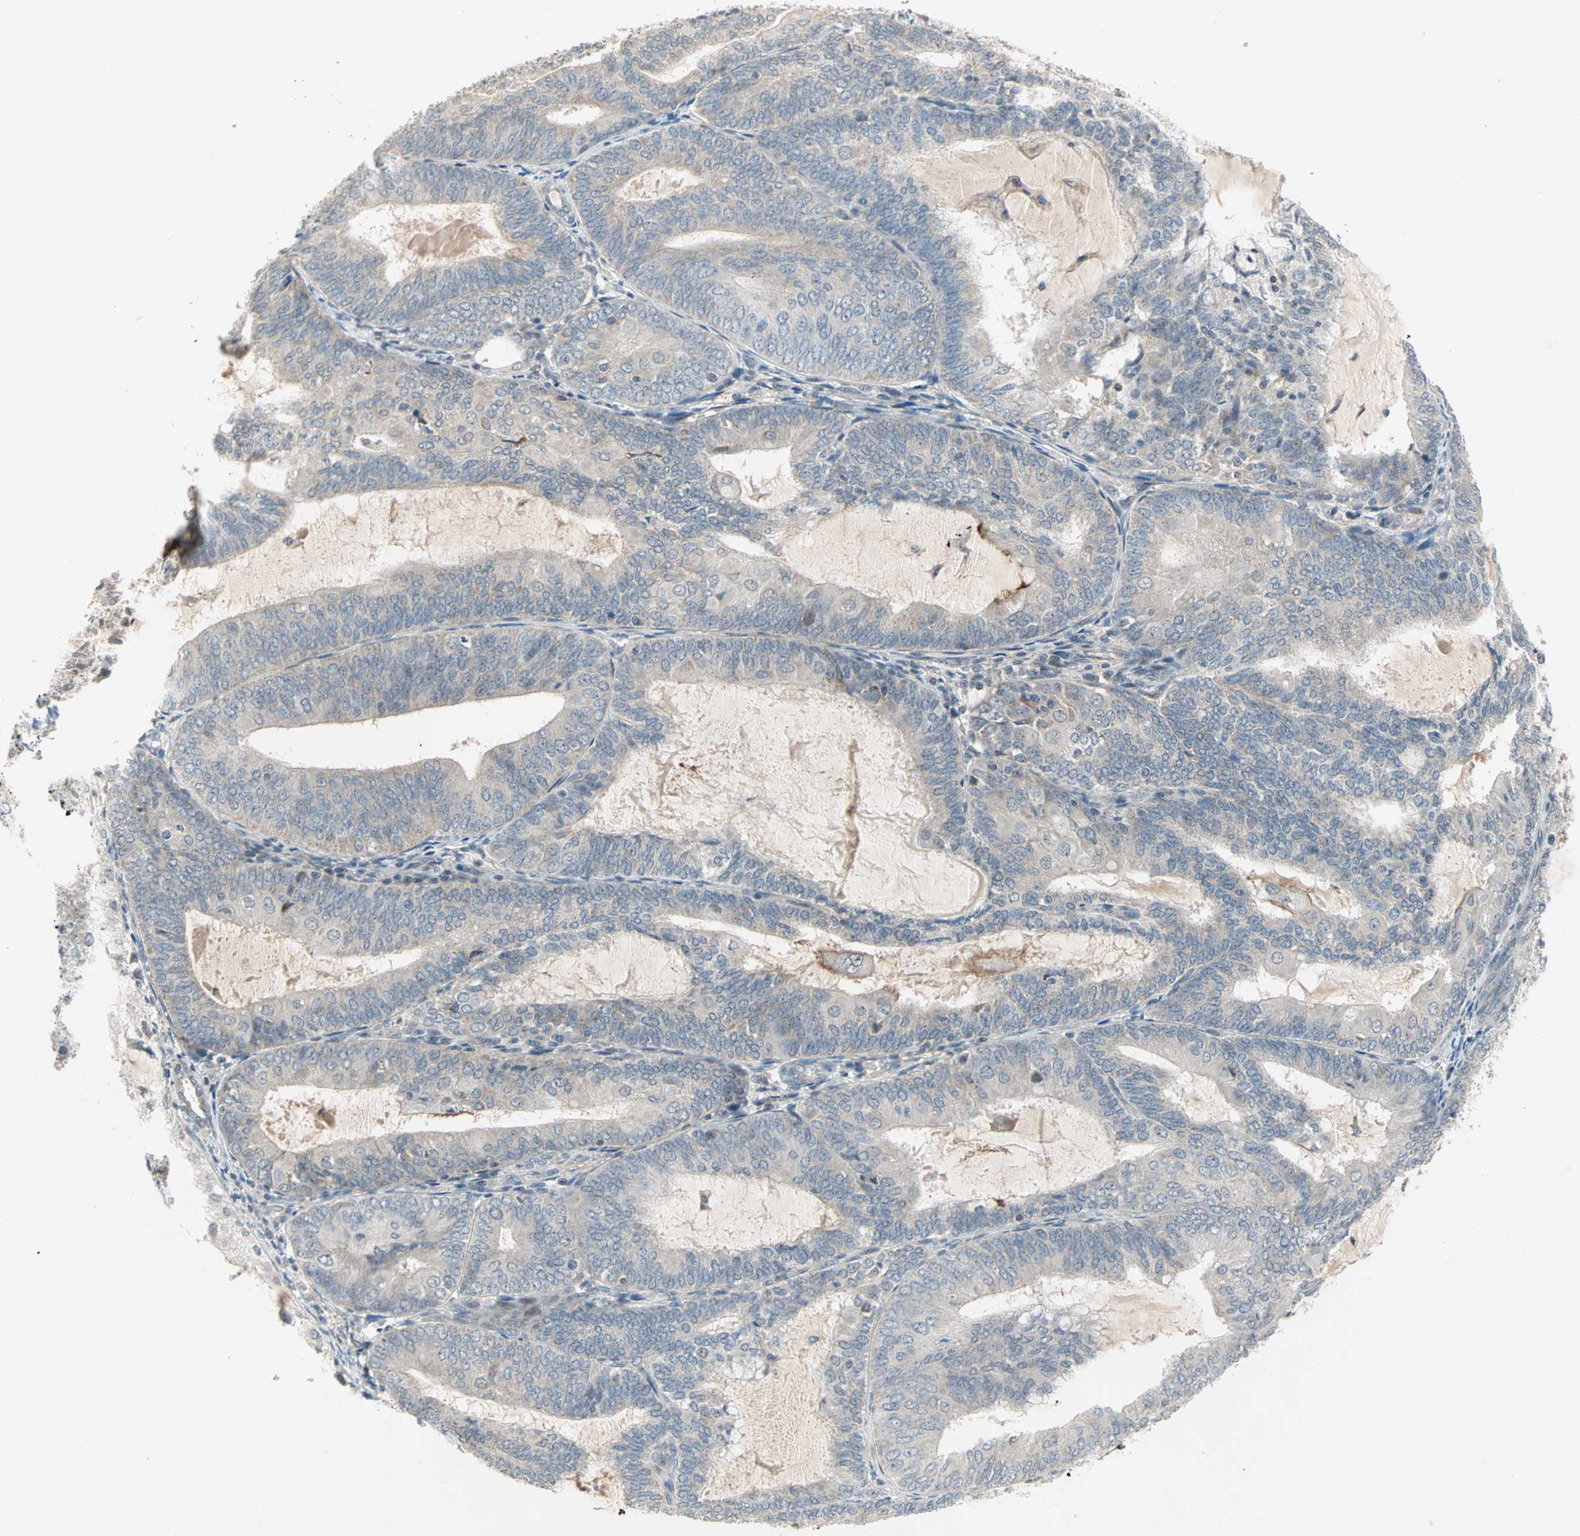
{"staining": {"intensity": "weak", "quantity": "25%-75%", "location": "cytoplasmic/membranous"}, "tissue": "endometrial cancer", "cell_type": "Tumor cells", "image_type": "cancer", "snomed": [{"axis": "morphology", "description": "Adenocarcinoma, NOS"}, {"axis": "topography", "description": "Endometrium"}], "caption": "This is an image of immunohistochemistry (IHC) staining of endometrial cancer (adenocarcinoma), which shows weak expression in the cytoplasmic/membranous of tumor cells.", "gene": "PROS1", "patient": {"sex": "female", "age": 81}}